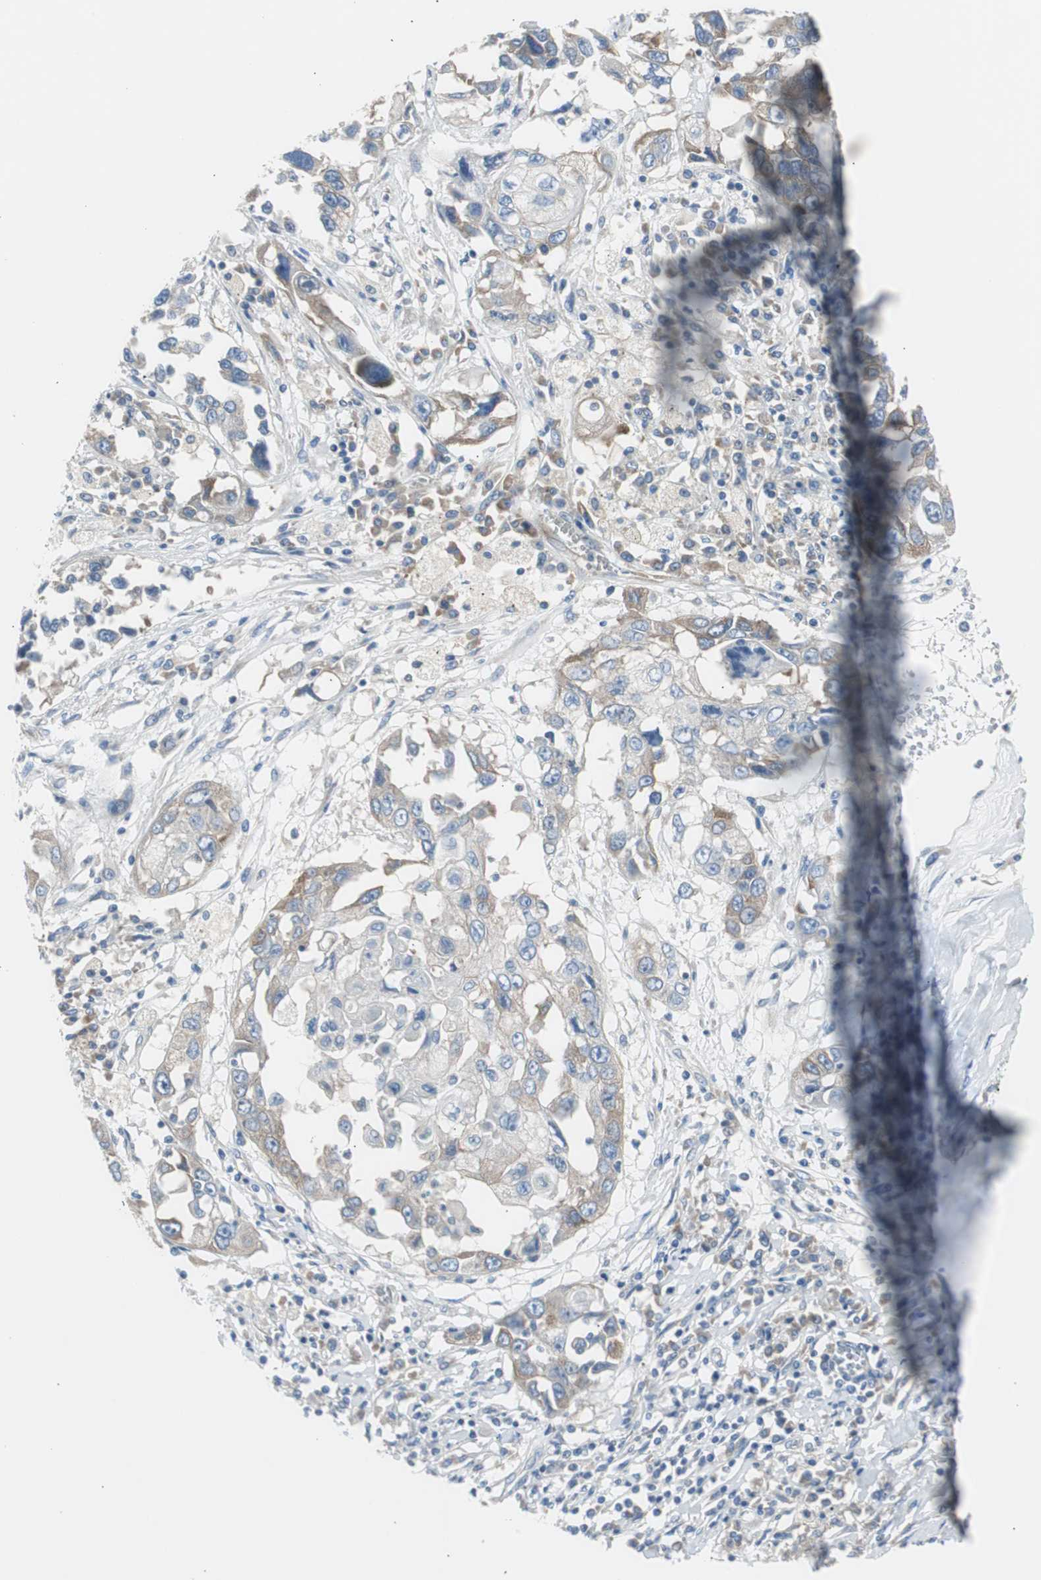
{"staining": {"intensity": "moderate", "quantity": "25%-75%", "location": "cytoplasmic/membranous"}, "tissue": "lung cancer", "cell_type": "Tumor cells", "image_type": "cancer", "snomed": [{"axis": "morphology", "description": "Squamous cell carcinoma, NOS"}, {"axis": "topography", "description": "Lung"}], "caption": "Protein expression analysis of human squamous cell carcinoma (lung) reveals moderate cytoplasmic/membranous positivity in about 25%-75% of tumor cells. (DAB (3,3'-diaminobenzidine) = brown stain, brightfield microscopy at high magnification).", "gene": "RPS12", "patient": {"sex": "male", "age": 71}}